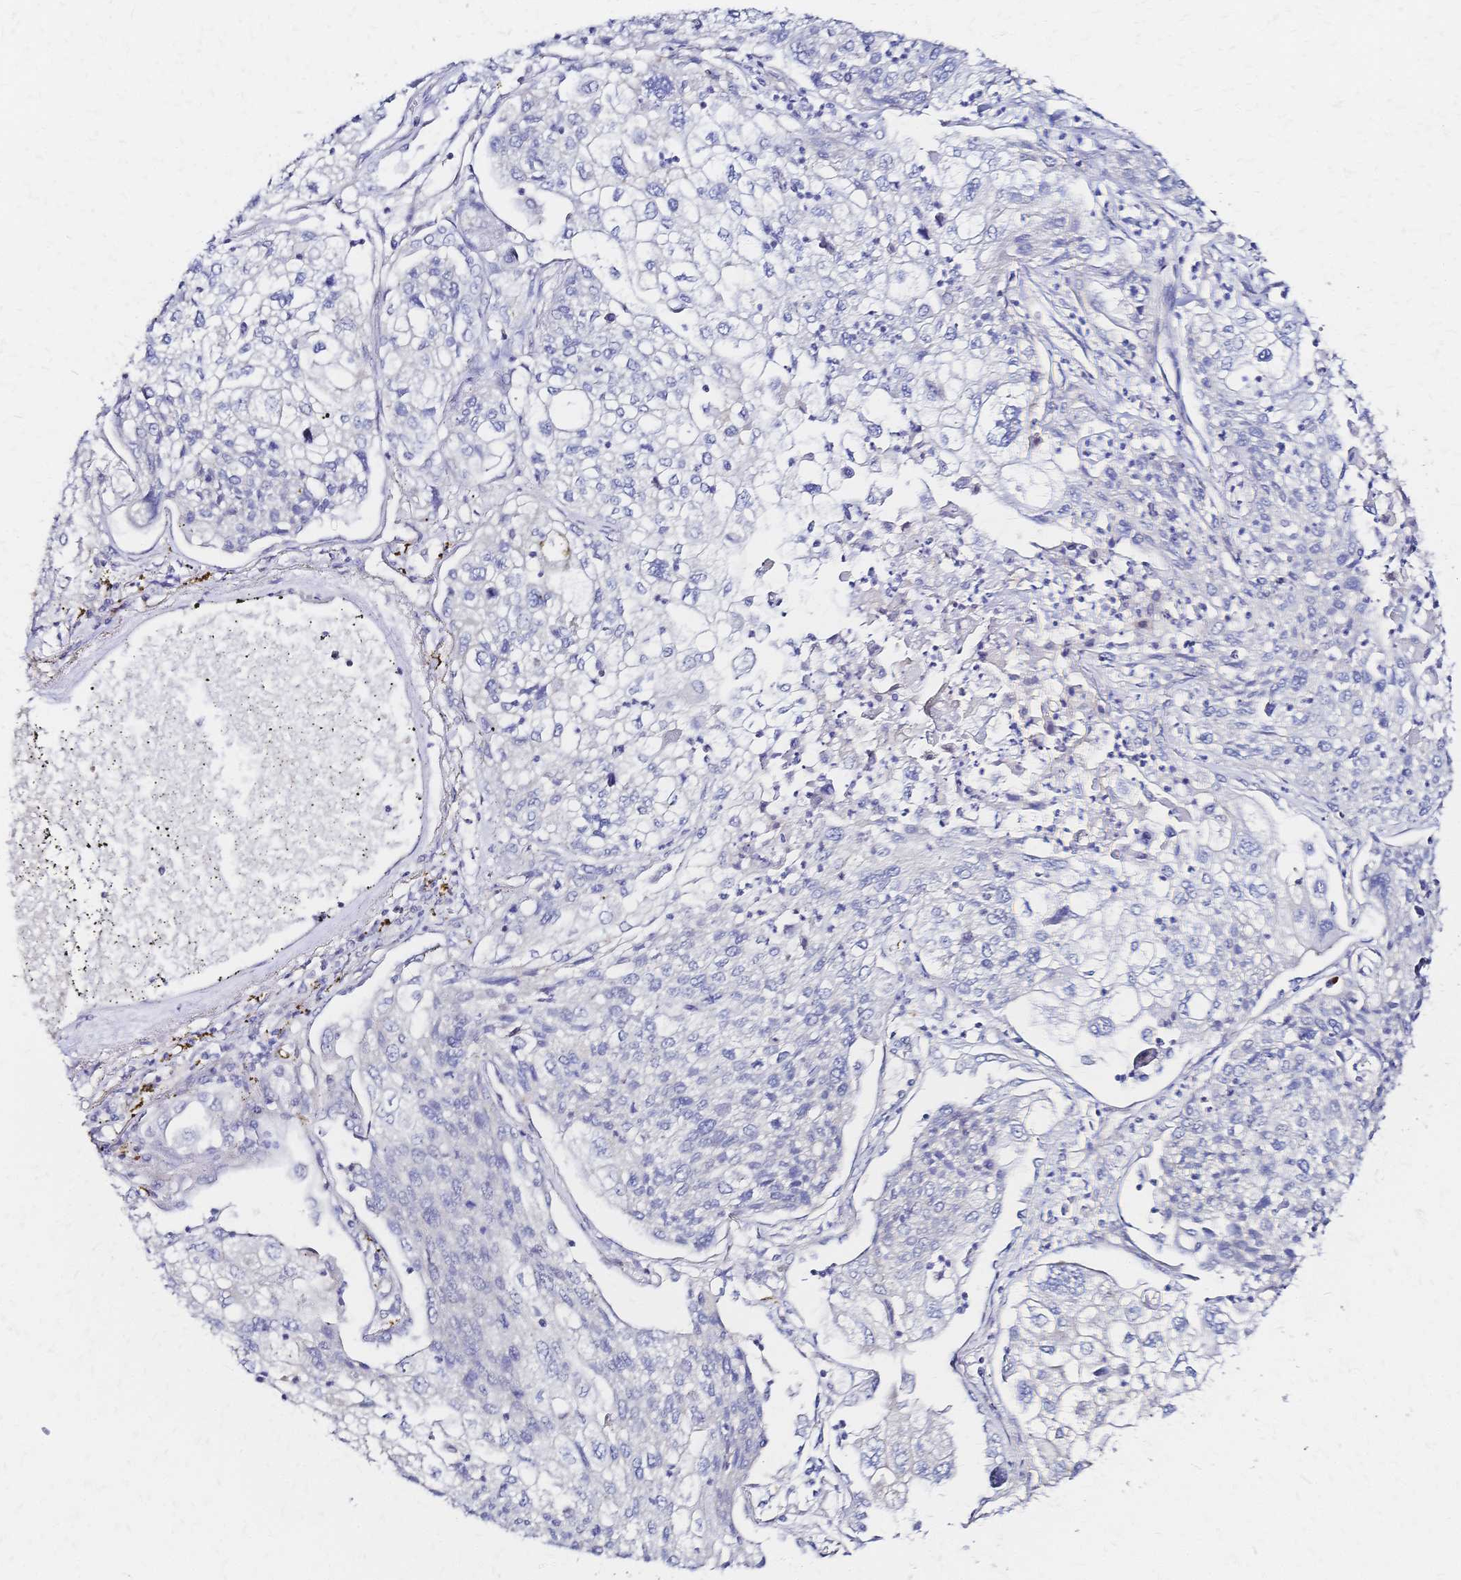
{"staining": {"intensity": "negative", "quantity": "none", "location": "none"}, "tissue": "lung cancer", "cell_type": "Tumor cells", "image_type": "cancer", "snomed": [{"axis": "morphology", "description": "Squamous cell carcinoma, NOS"}, {"axis": "topography", "description": "Lung"}], "caption": "Immunohistochemical staining of lung cancer (squamous cell carcinoma) demonstrates no significant expression in tumor cells.", "gene": "SLC5A1", "patient": {"sex": "male", "age": 74}}